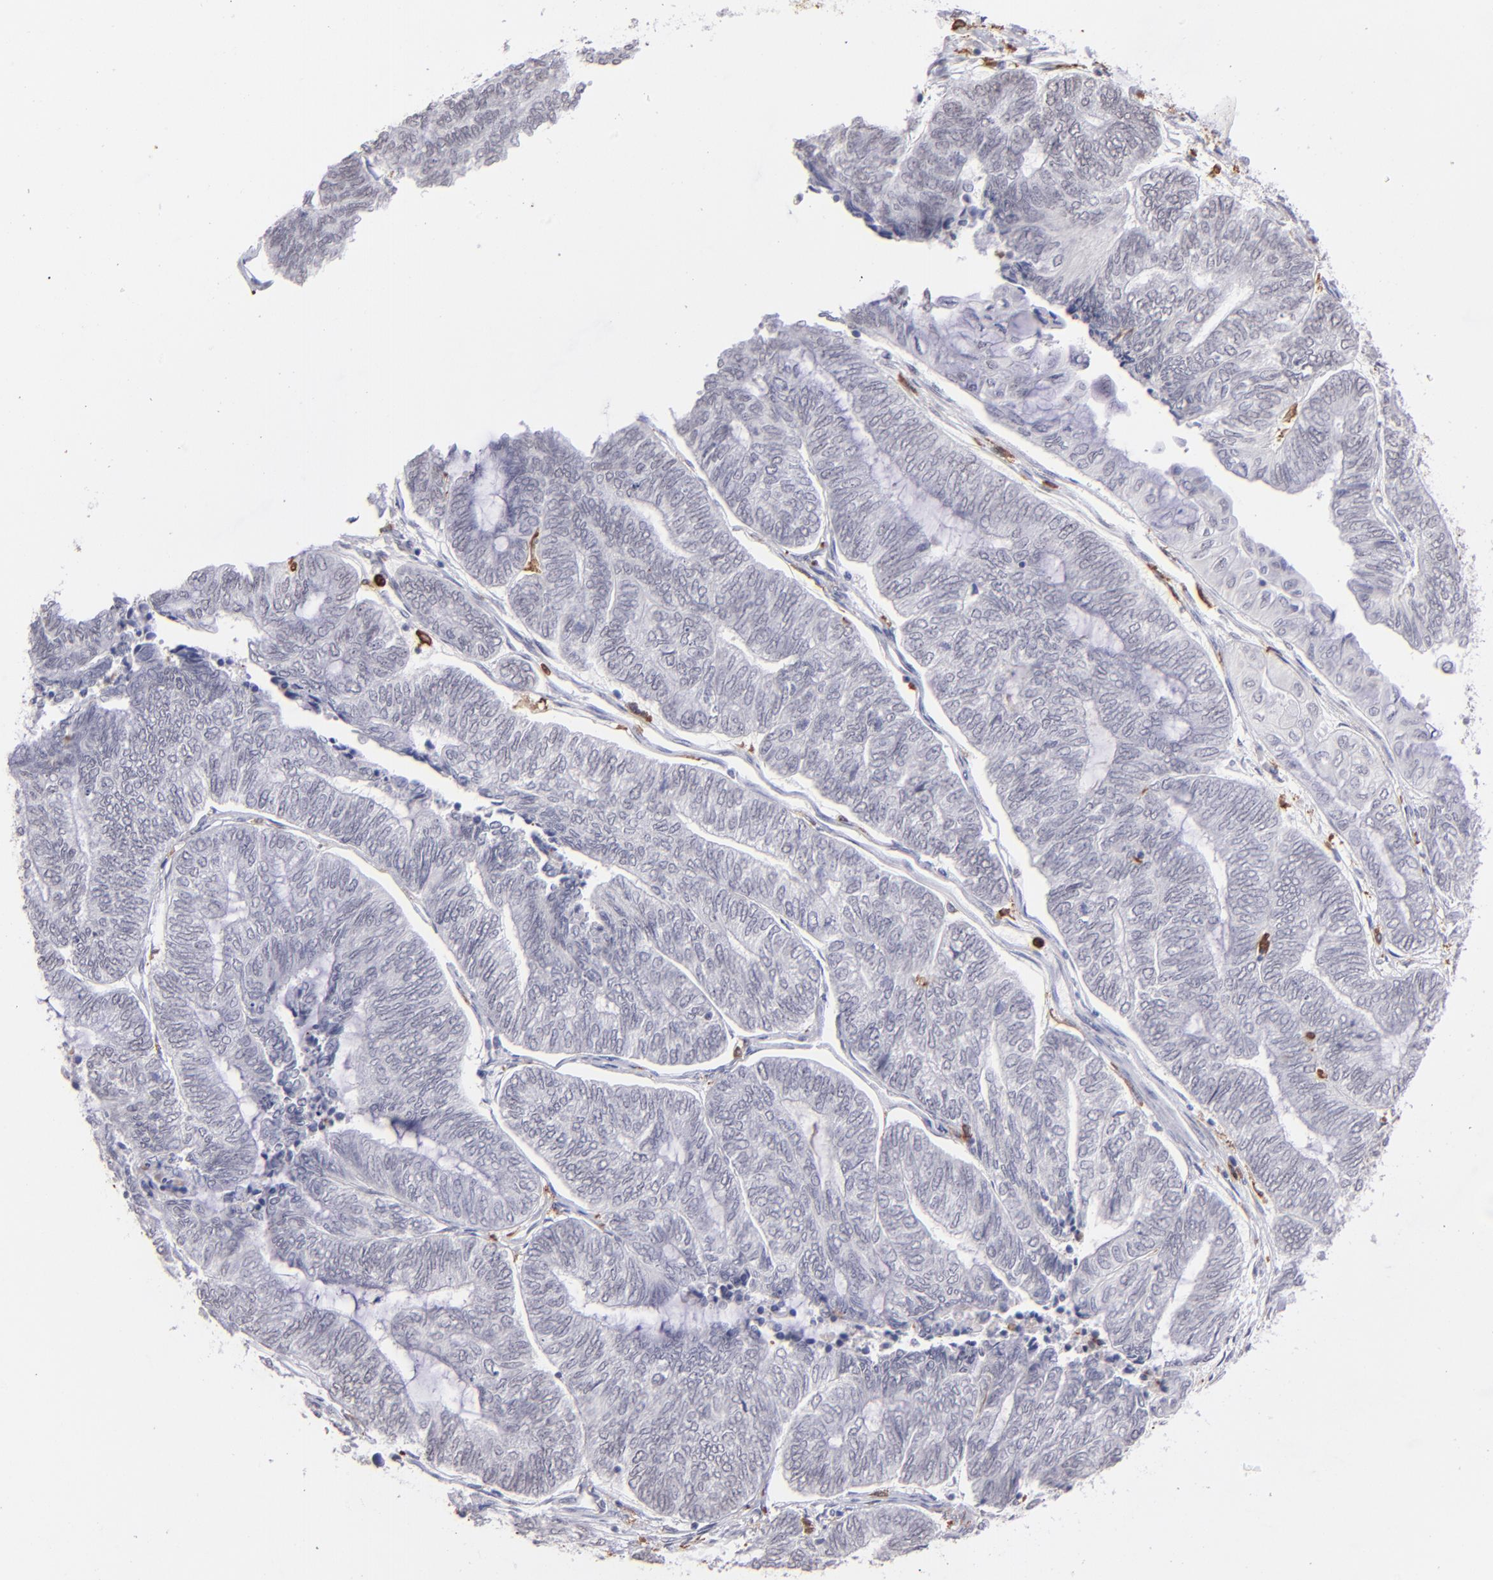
{"staining": {"intensity": "negative", "quantity": "none", "location": "none"}, "tissue": "endometrial cancer", "cell_type": "Tumor cells", "image_type": "cancer", "snomed": [{"axis": "morphology", "description": "Adenocarcinoma, NOS"}, {"axis": "topography", "description": "Uterus"}, {"axis": "topography", "description": "Endometrium"}], "caption": "Endometrial adenocarcinoma was stained to show a protein in brown. There is no significant expression in tumor cells.", "gene": "NCF2", "patient": {"sex": "female", "age": 70}}